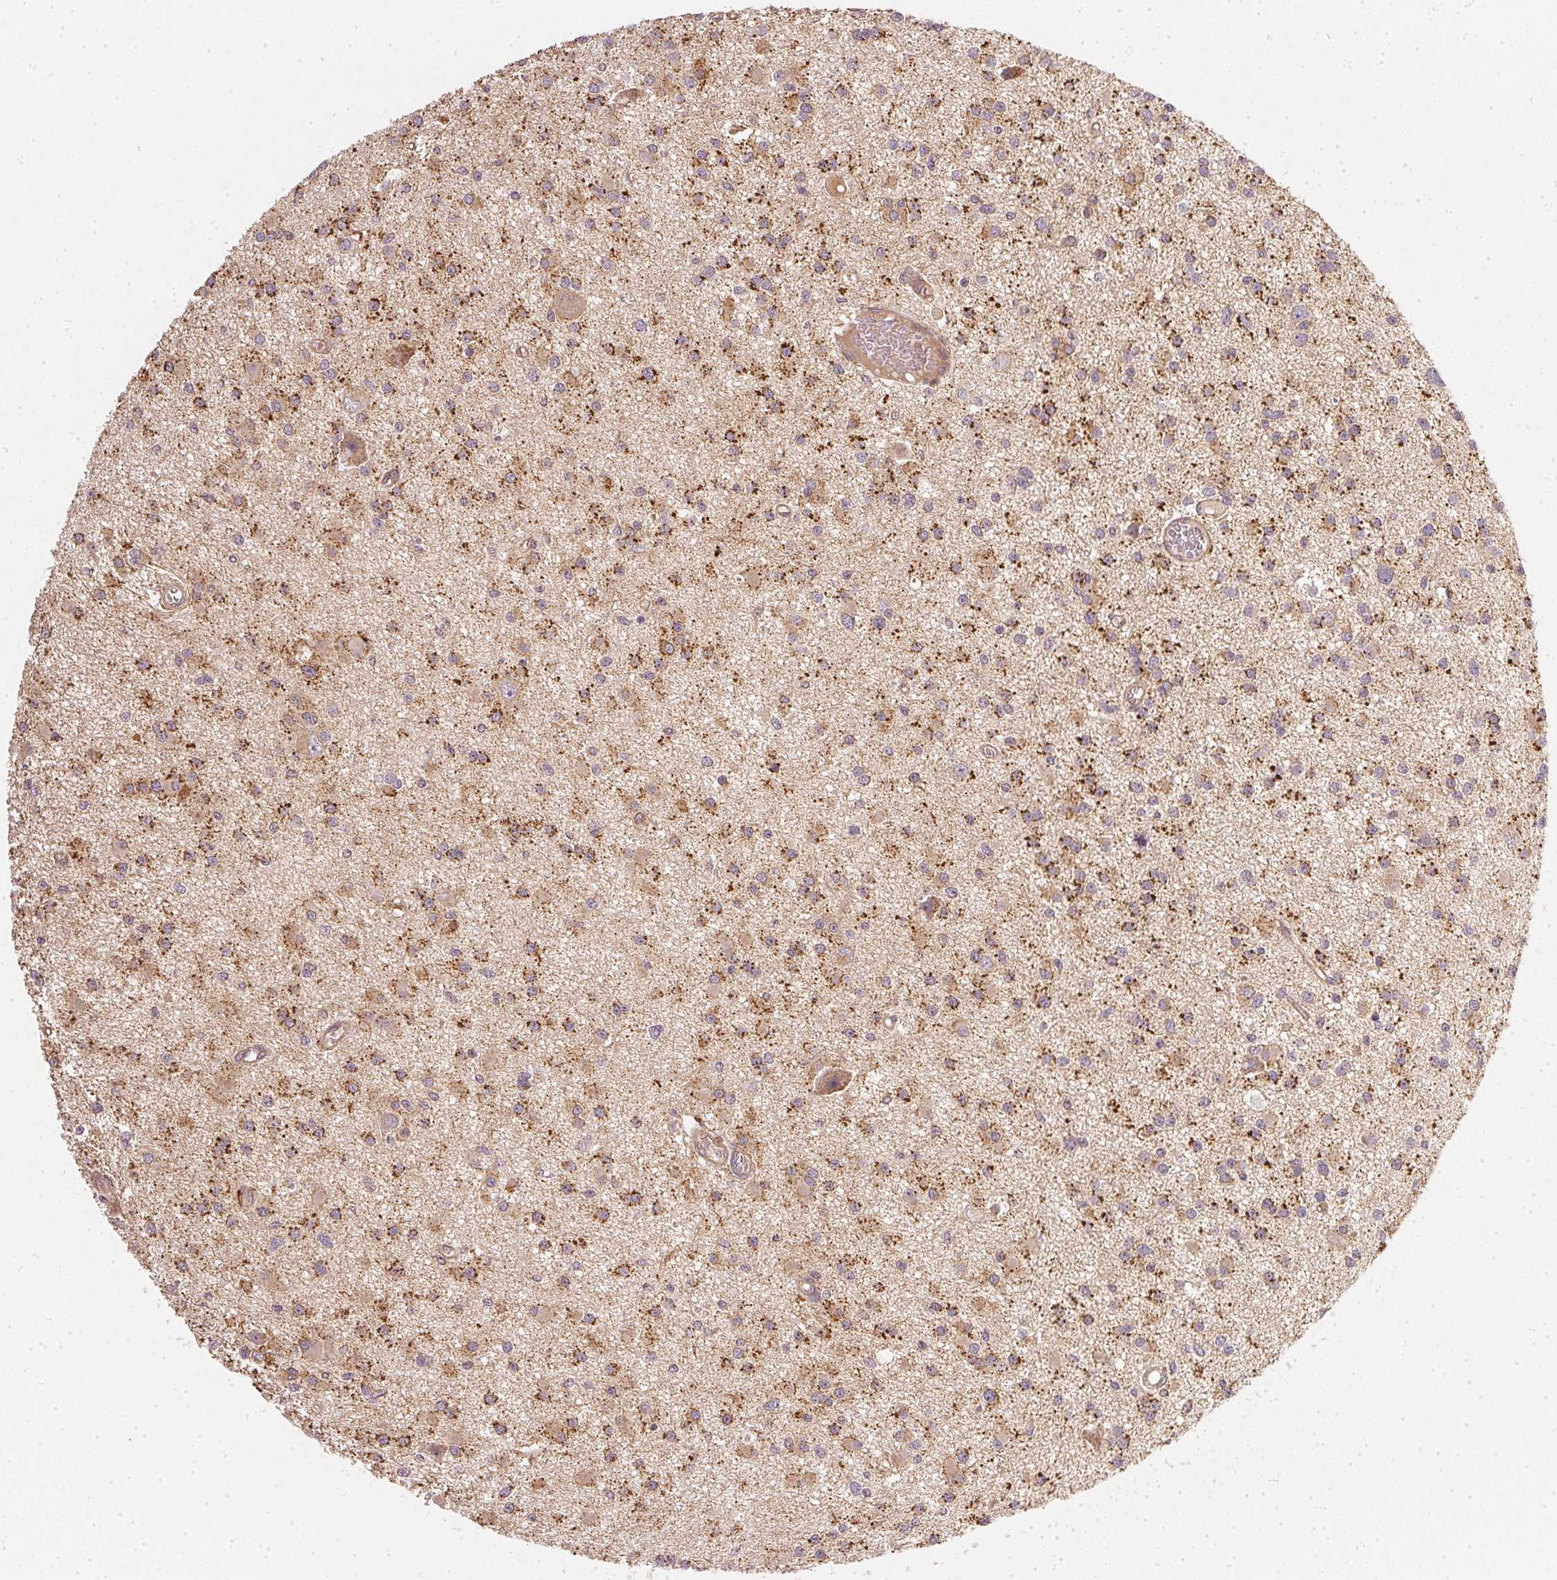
{"staining": {"intensity": "moderate", "quantity": ">75%", "location": "cytoplasmic/membranous"}, "tissue": "glioma", "cell_type": "Tumor cells", "image_type": "cancer", "snomed": [{"axis": "morphology", "description": "Glioma, malignant, High grade"}, {"axis": "topography", "description": "Brain"}], "caption": "Protein staining of glioma tissue demonstrates moderate cytoplasmic/membranous positivity in approximately >75% of tumor cells. (IHC, brightfield microscopy, high magnification).", "gene": "NADK2", "patient": {"sex": "male", "age": 54}}